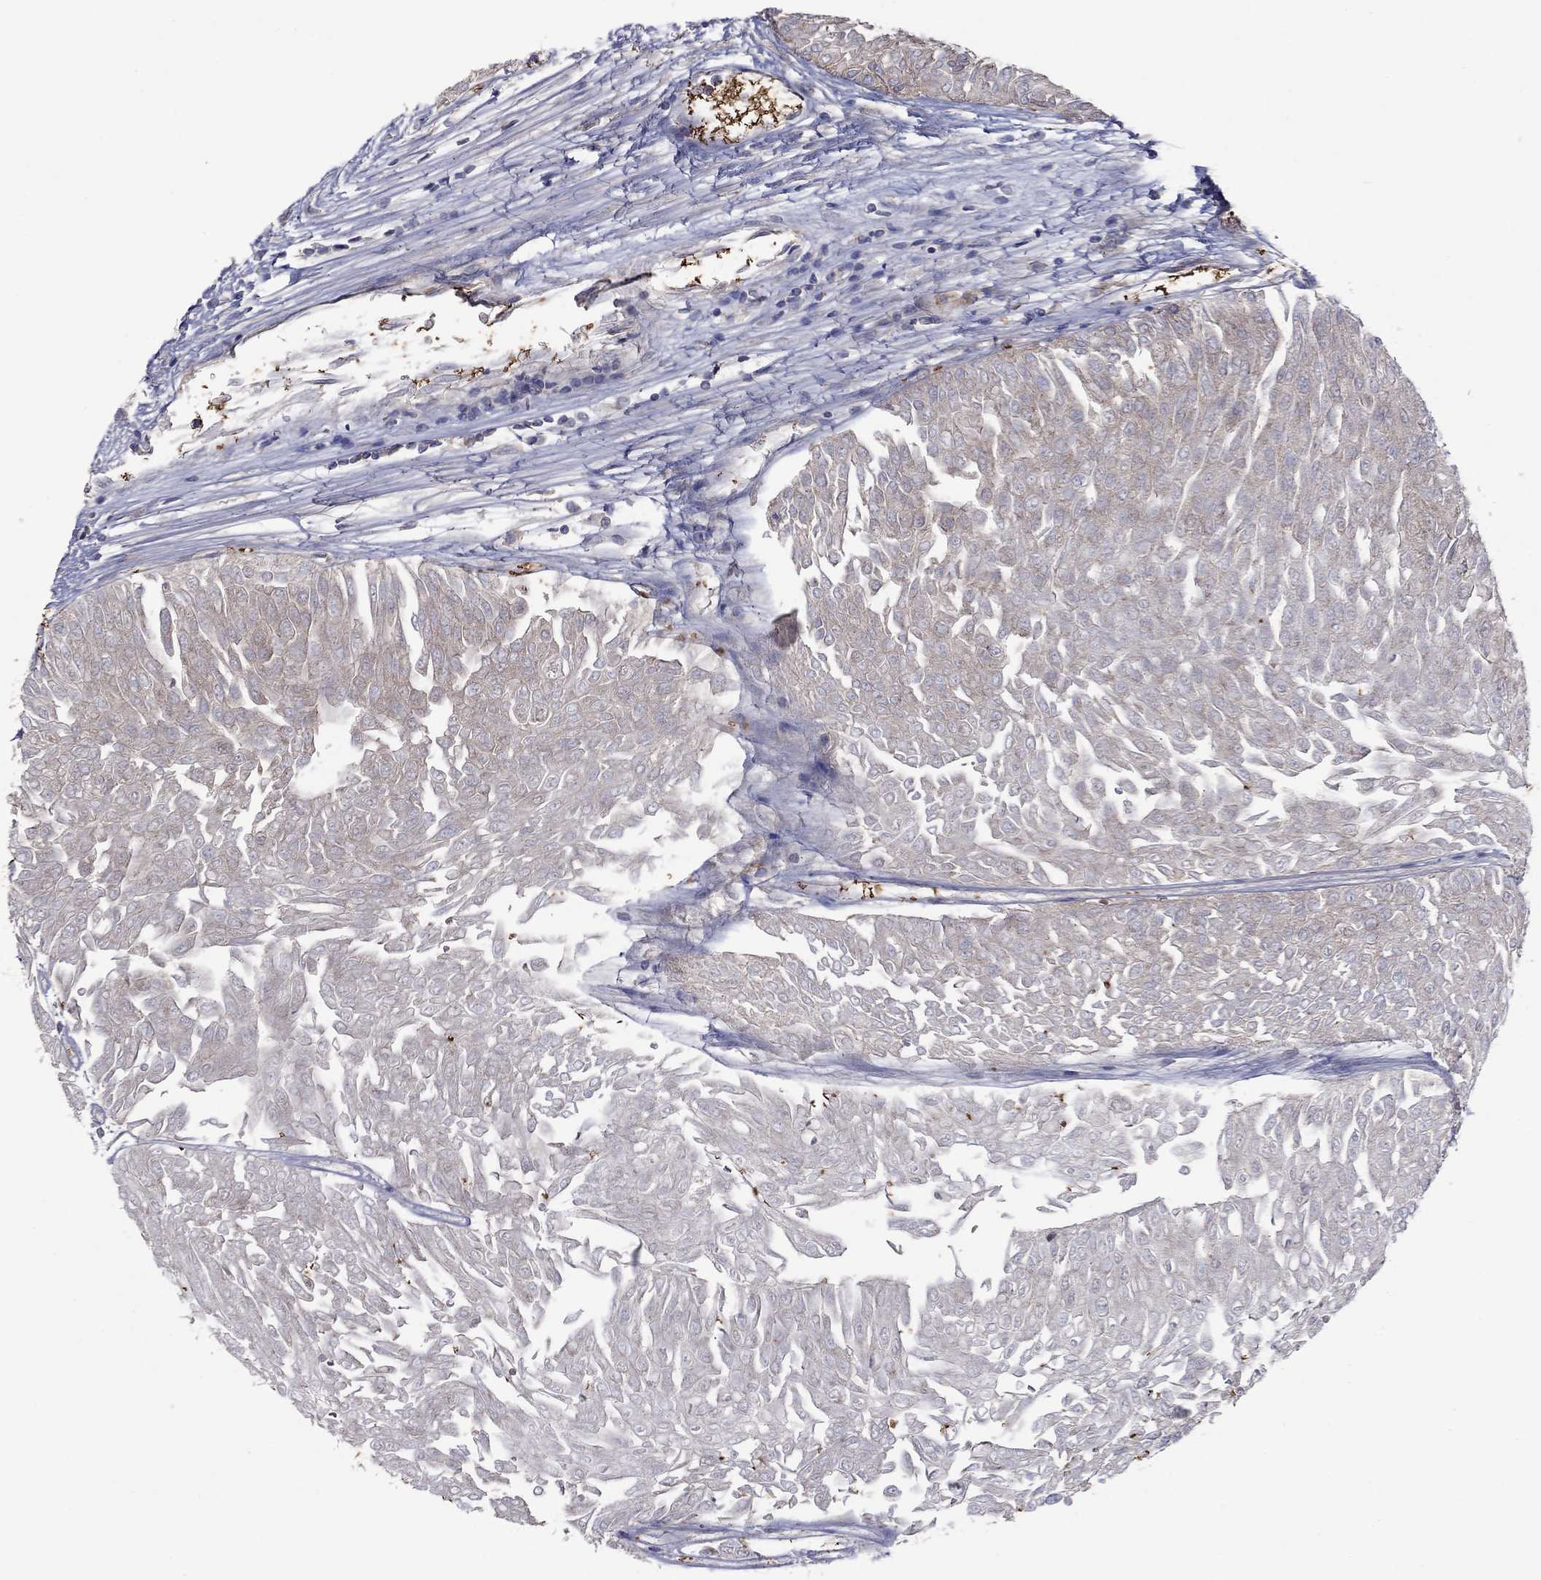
{"staining": {"intensity": "negative", "quantity": "none", "location": "none"}, "tissue": "urothelial cancer", "cell_type": "Tumor cells", "image_type": "cancer", "snomed": [{"axis": "morphology", "description": "Urothelial carcinoma, Low grade"}, {"axis": "topography", "description": "Urinary bladder"}], "caption": "IHC micrograph of neoplastic tissue: human low-grade urothelial carcinoma stained with DAB (3,3'-diaminobenzidine) shows no significant protein positivity in tumor cells.", "gene": "RNF123", "patient": {"sex": "male", "age": 67}}